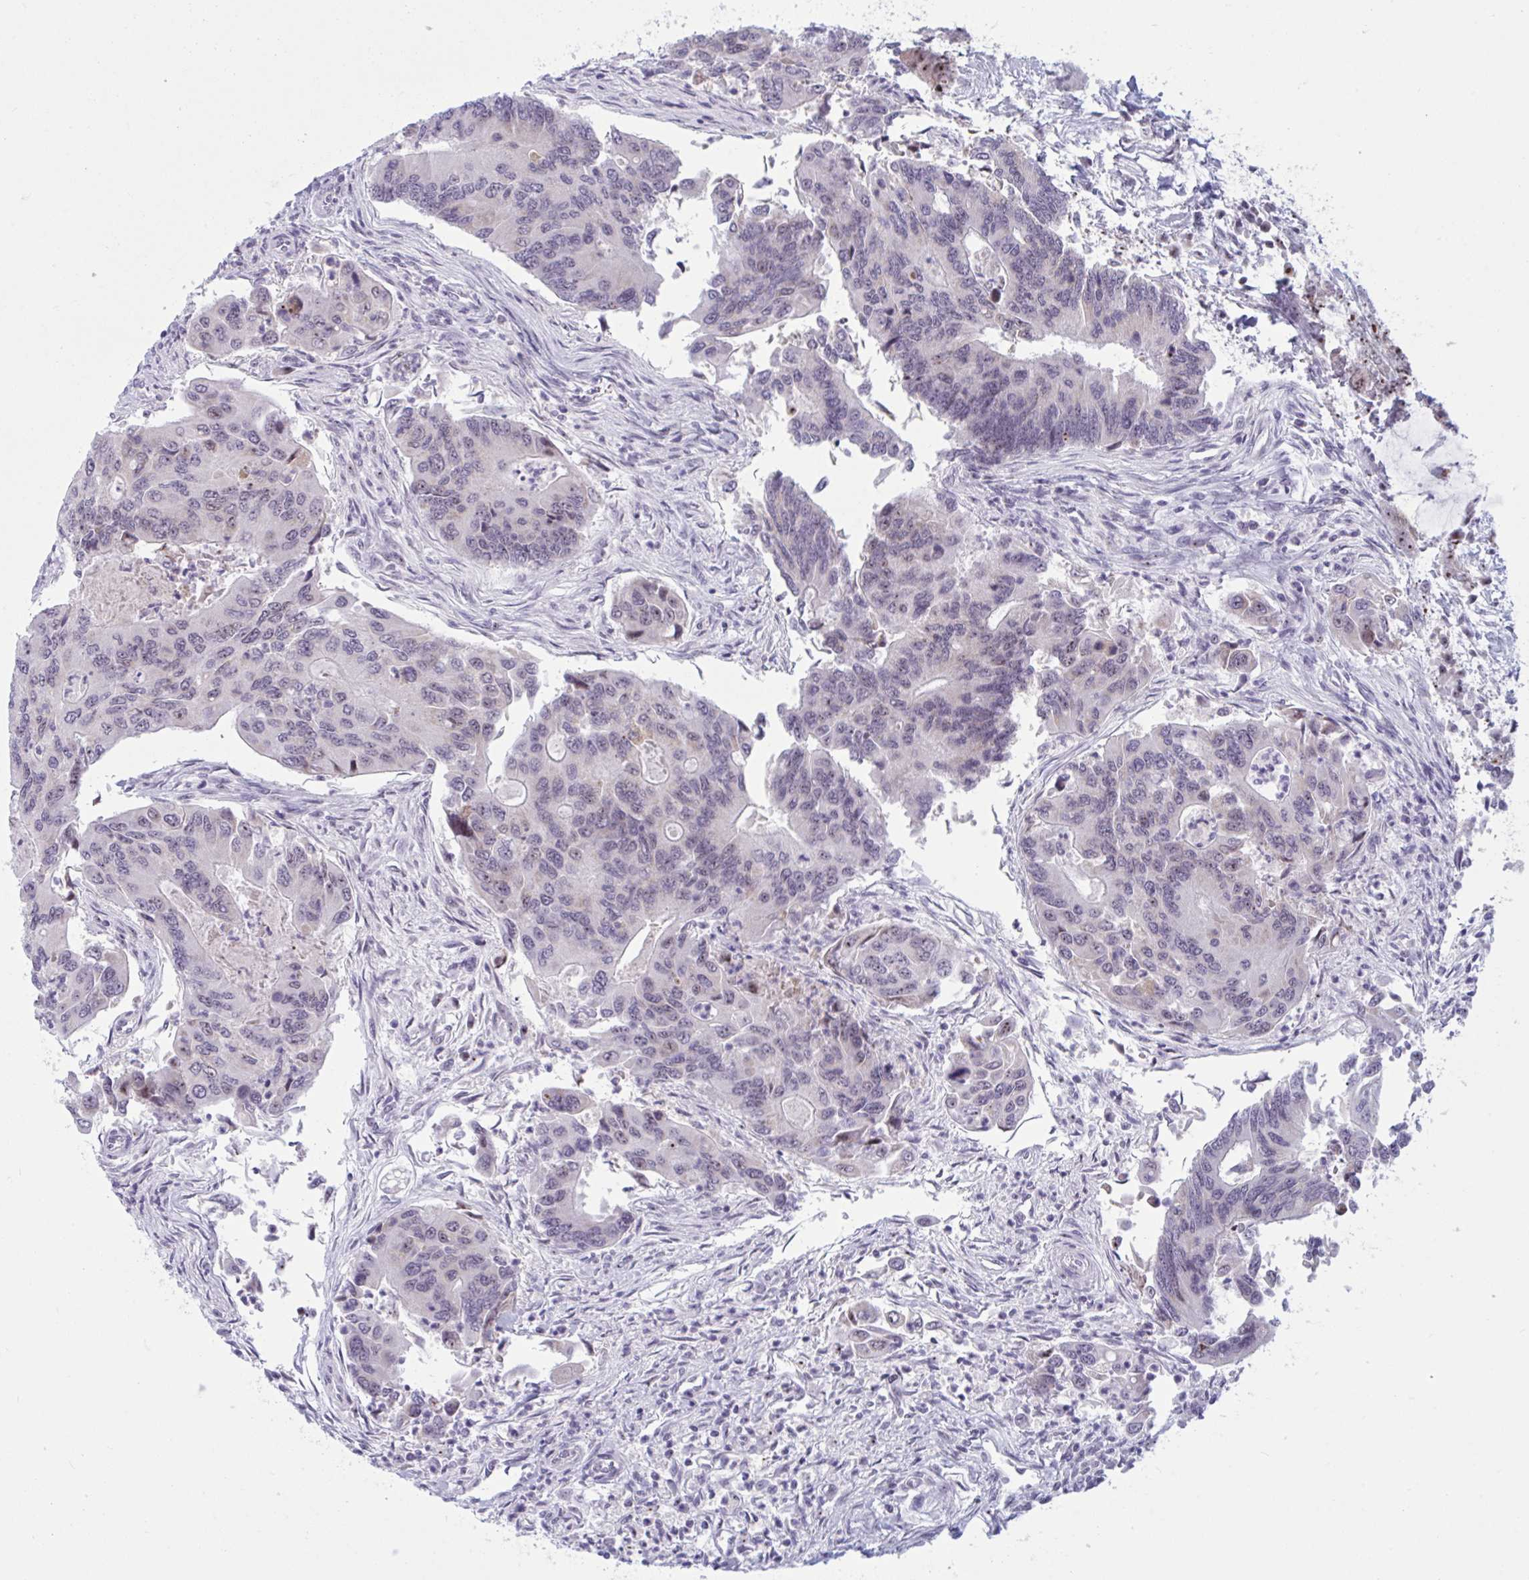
{"staining": {"intensity": "weak", "quantity": "<25%", "location": "nuclear"}, "tissue": "colorectal cancer", "cell_type": "Tumor cells", "image_type": "cancer", "snomed": [{"axis": "morphology", "description": "Adenocarcinoma, NOS"}, {"axis": "topography", "description": "Colon"}], "caption": "IHC micrograph of colorectal cancer stained for a protein (brown), which demonstrates no staining in tumor cells. (IHC, brightfield microscopy, high magnification).", "gene": "TGM6", "patient": {"sex": "female", "age": 67}}